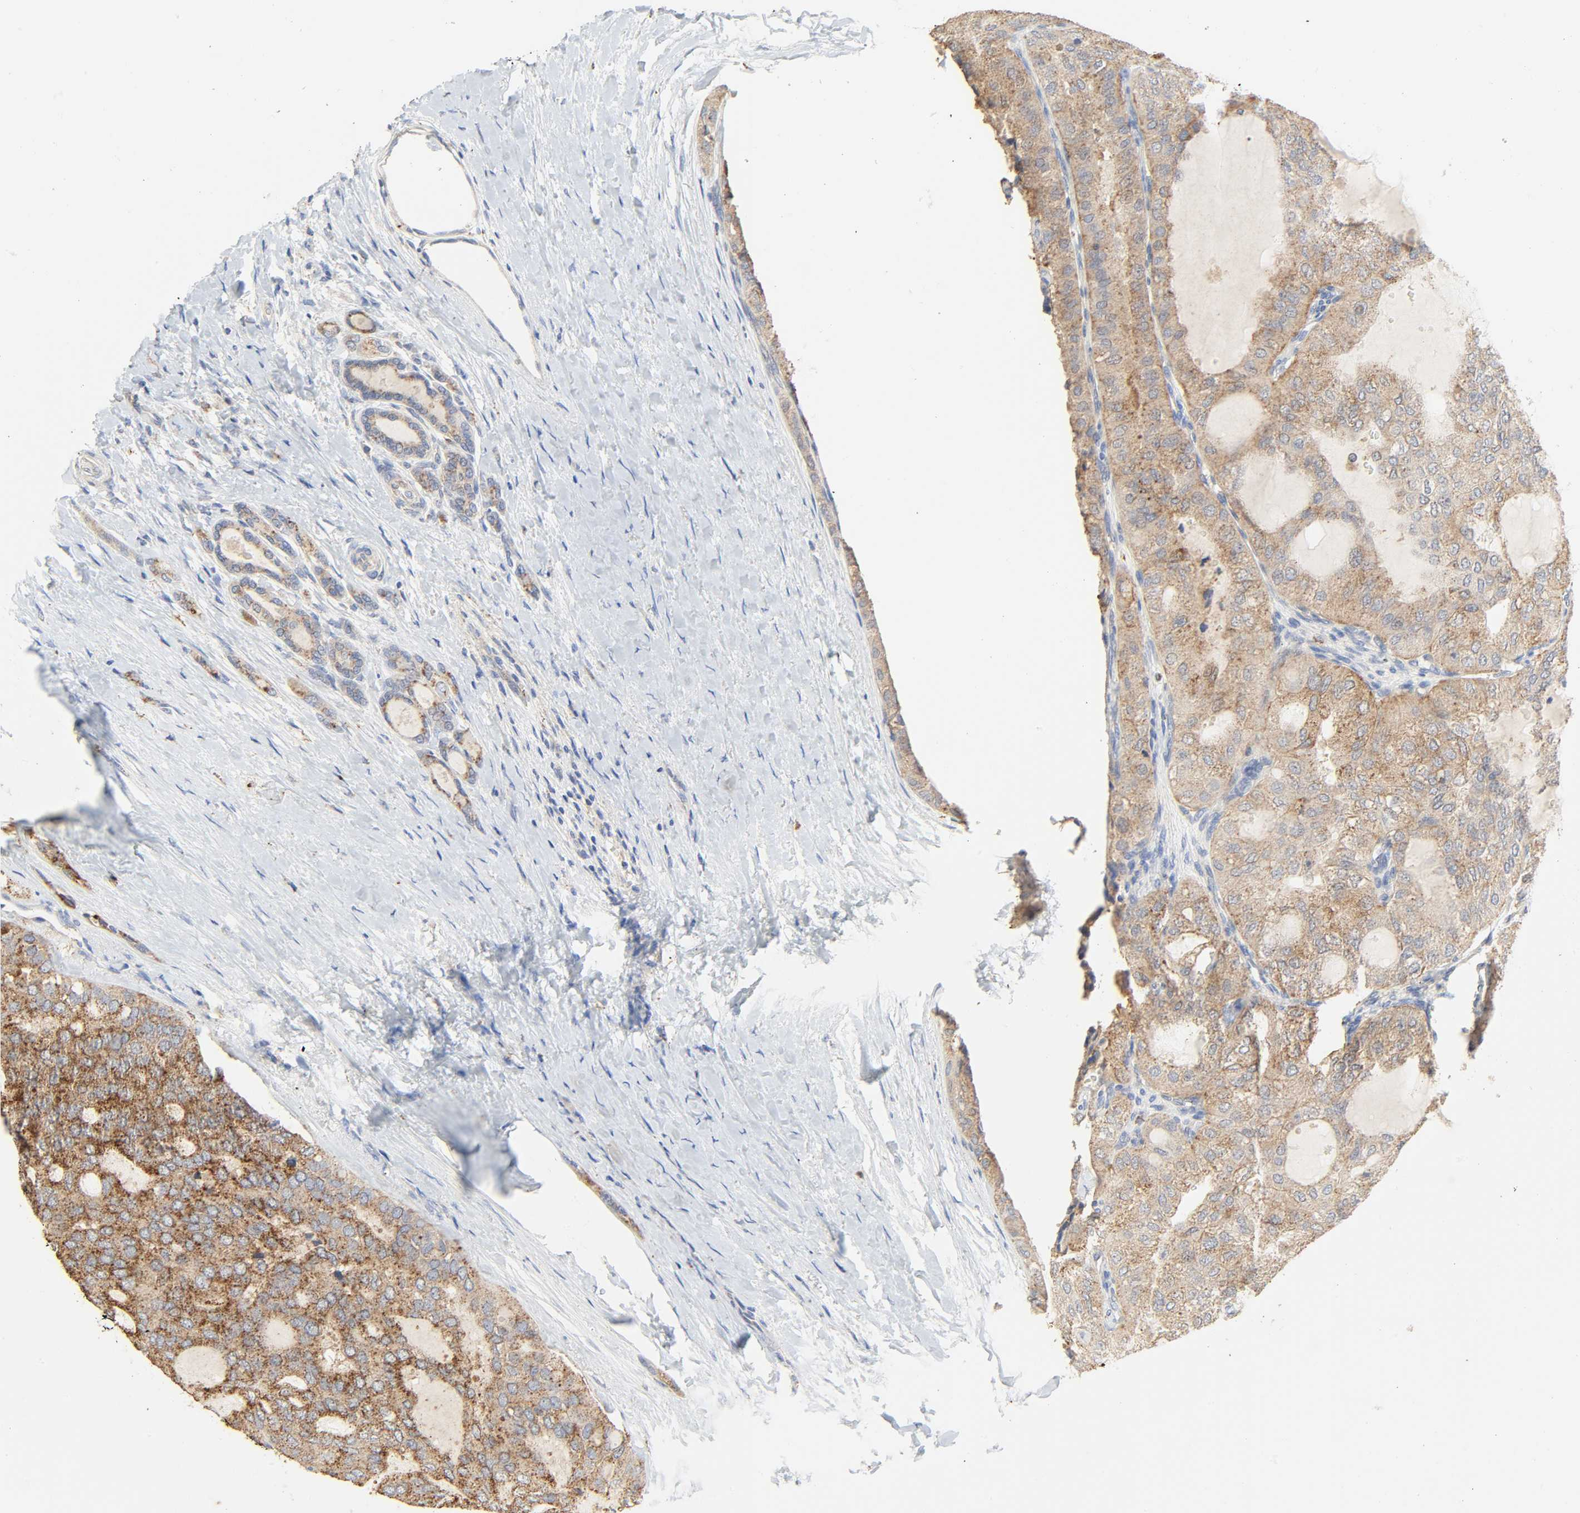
{"staining": {"intensity": "moderate", "quantity": ">75%", "location": "cytoplasmic/membranous"}, "tissue": "thyroid cancer", "cell_type": "Tumor cells", "image_type": "cancer", "snomed": [{"axis": "morphology", "description": "Follicular adenoma carcinoma, NOS"}, {"axis": "topography", "description": "Thyroid gland"}], "caption": "Immunohistochemistry (IHC) micrograph of neoplastic tissue: thyroid follicular adenoma carcinoma stained using immunohistochemistry exhibits medium levels of moderate protein expression localized specifically in the cytoplasmic/membranous of tumor cells, appearing as a cytoplasmic/membranous brown color.", "gene": "CAMK2A", "patient": {"sex": "male", "age": 75}}